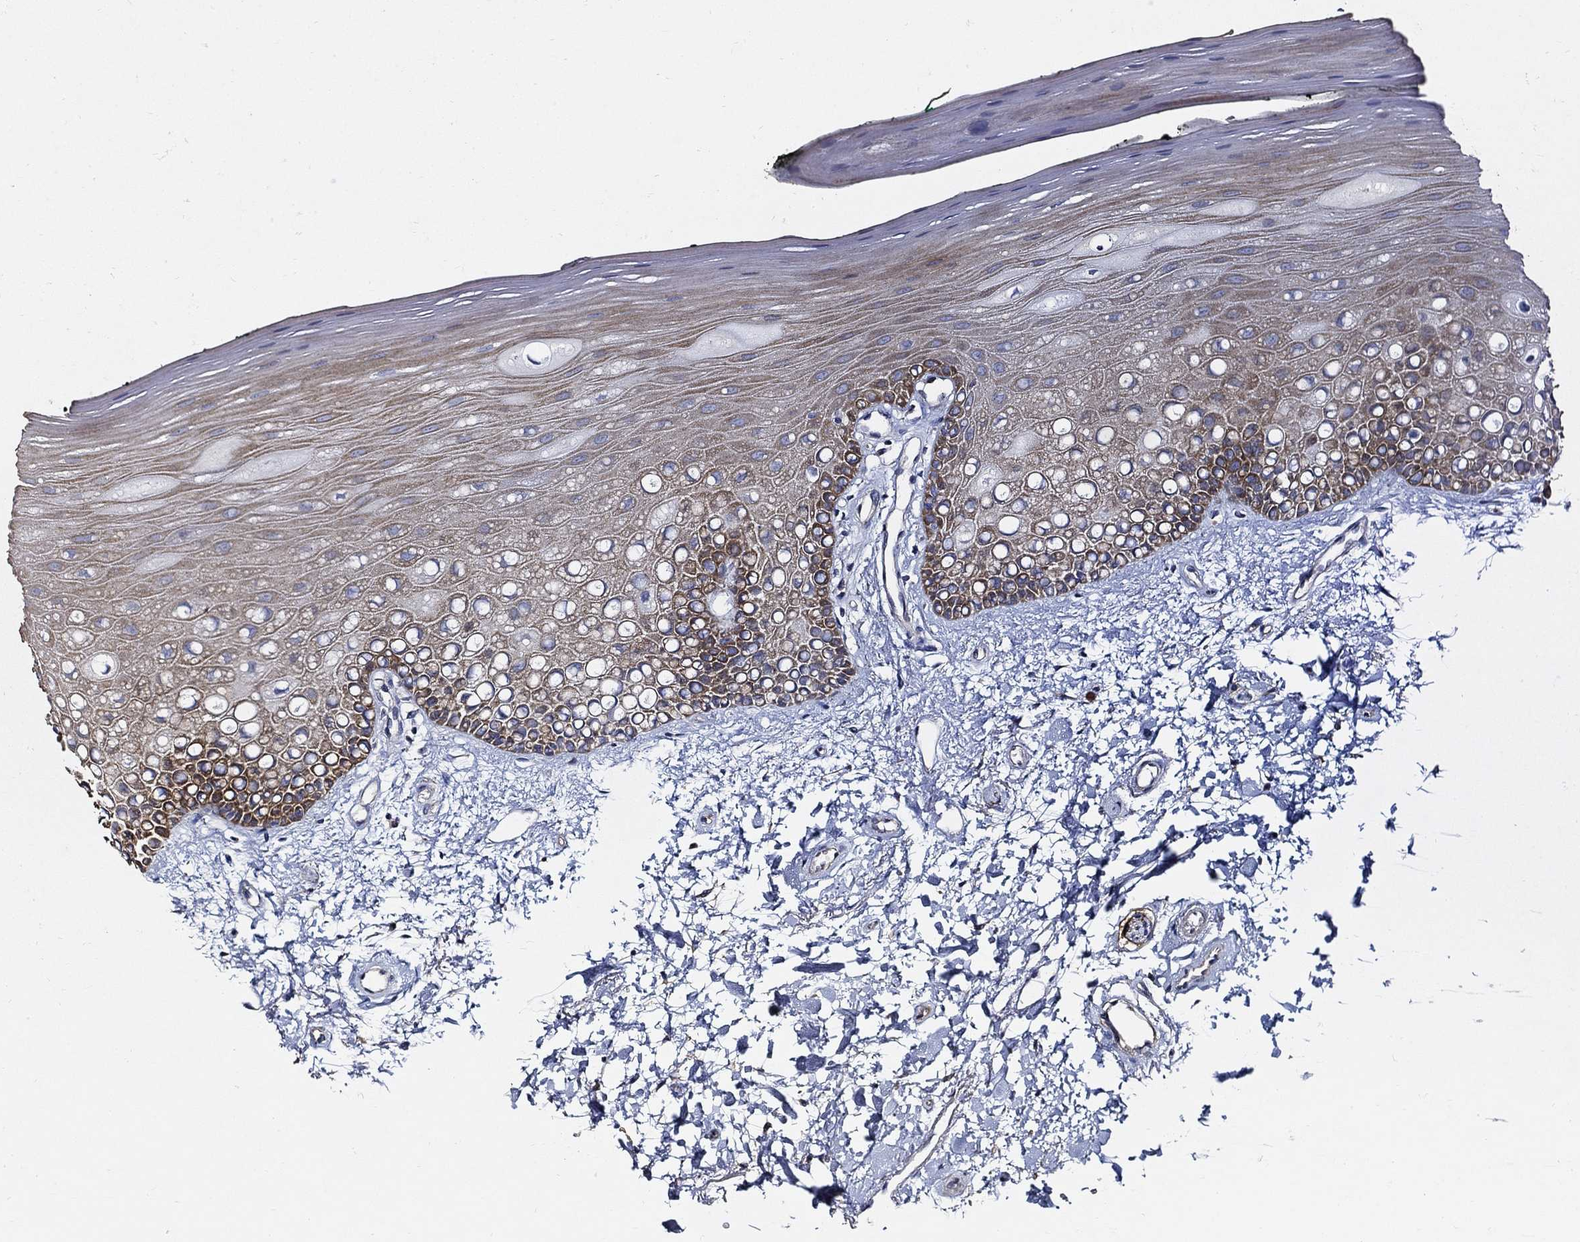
{"staining": {"intensity": "weak", "quantity": ">75%", "location": "cytoplasmic/membranous"}, "tissue": "oral mucosa", "cell_type": "Squamous epithelial cells", "image_type": "normal", "snomed": [{"axis": "morphology", "description": "Normal tissue, NOS"}, {"axis": "topography", "description": "Oral tissue"}], "caption": "Immunohistochemical staining of benign oral mucosa shows low levels of weak cytoplasmic/membranous positivity in approximately >75% of squamous epithelial cells.", "gene": "EMILIN3", "patient": {"sex": "female", "age": 78}}